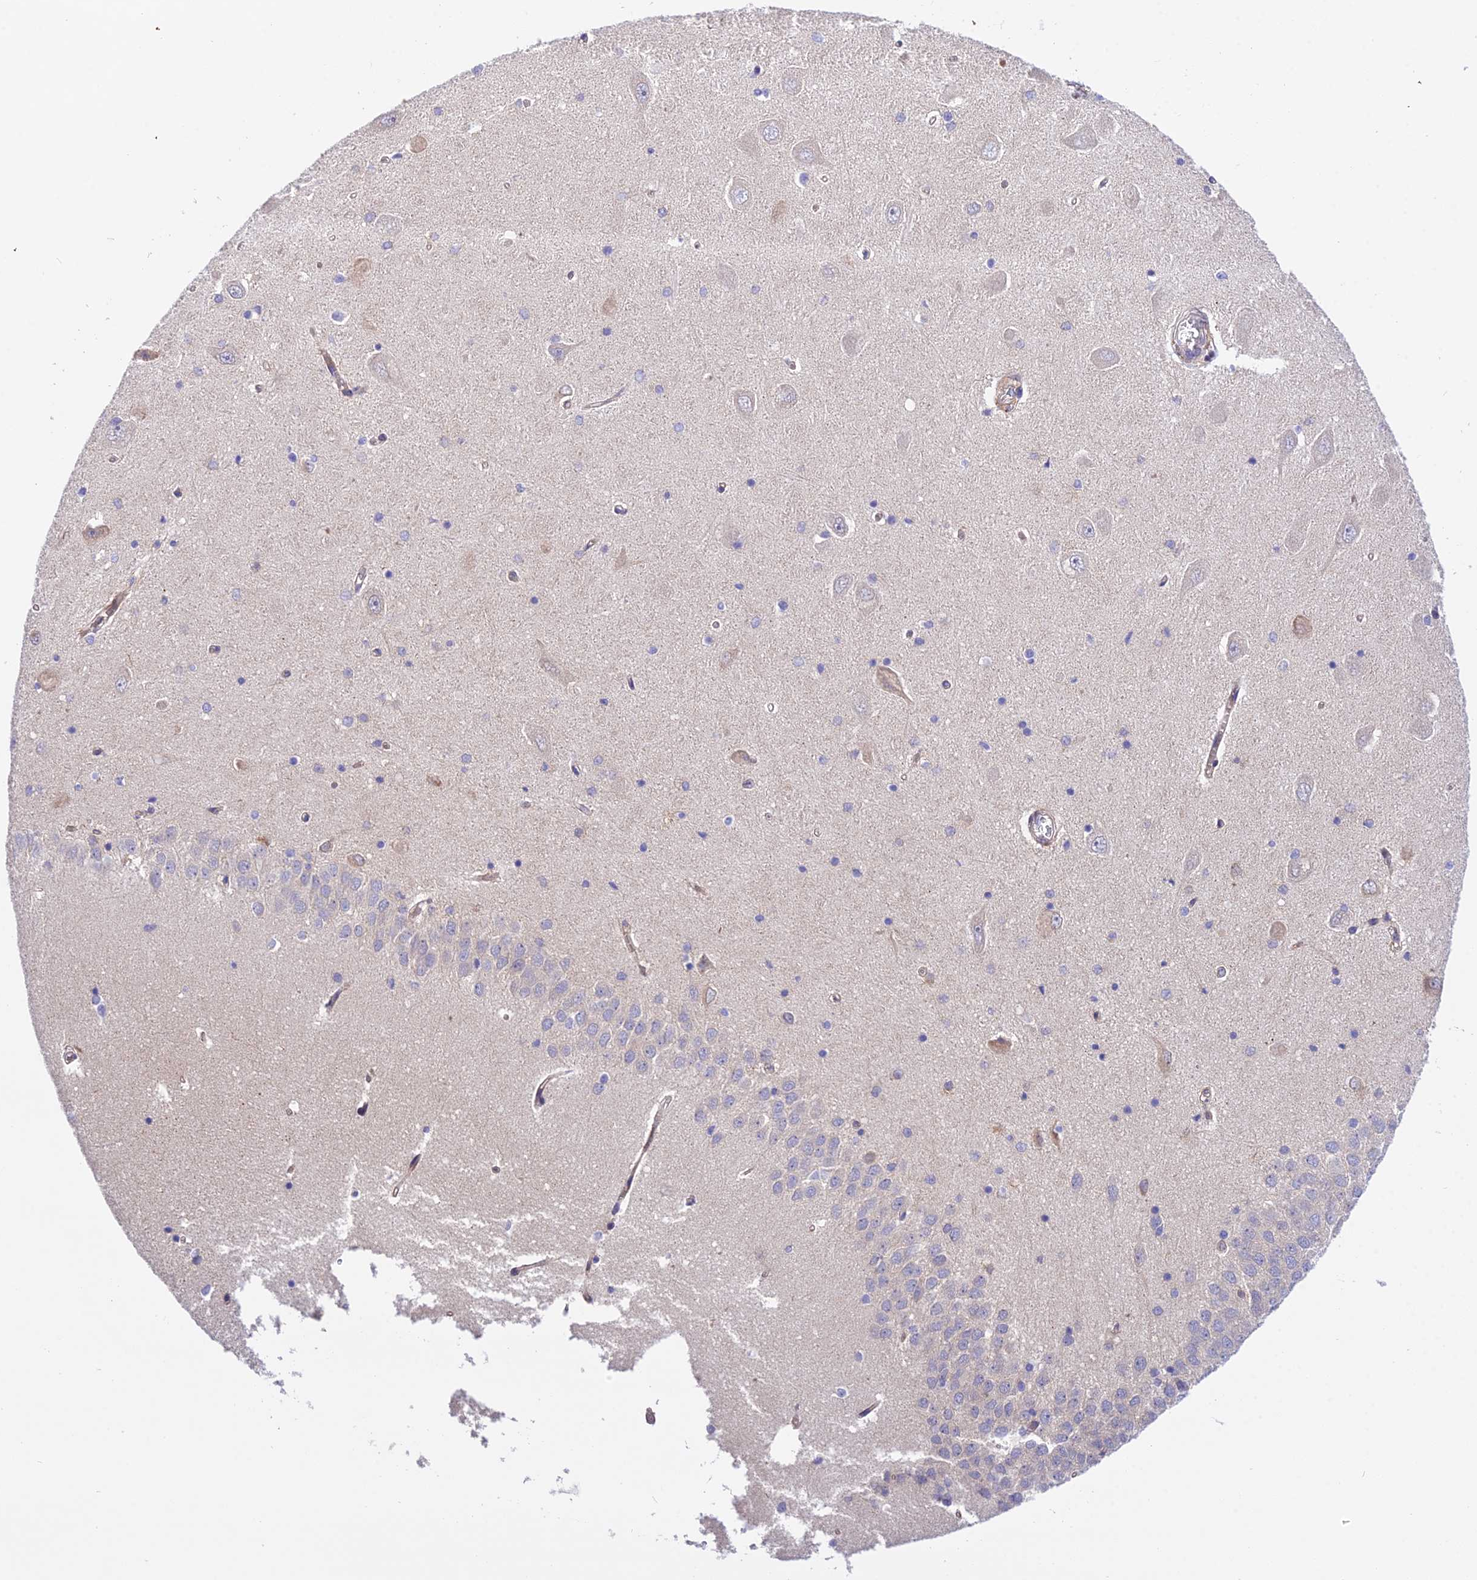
{"staining": {"intensity": "negative", "quantity": "none", "location": "none"}, "tissue": "hippocampus", "cell_type": "Glial cells", "image_type": "normal", "snomed": [{"axis": "morphology", "description": "Normal tissue, NOS"}, {"axis": "topography", "description": "Hippocampus"}], "caption": "Immunohistochemistry of unremarkable human hippocampus demonstrates no staining in glial cells. (DAB immunohistochemistry (IHC), high magnification).", "gene": "TRIM43B", "patient": {"sex": "male", "age": 45}}